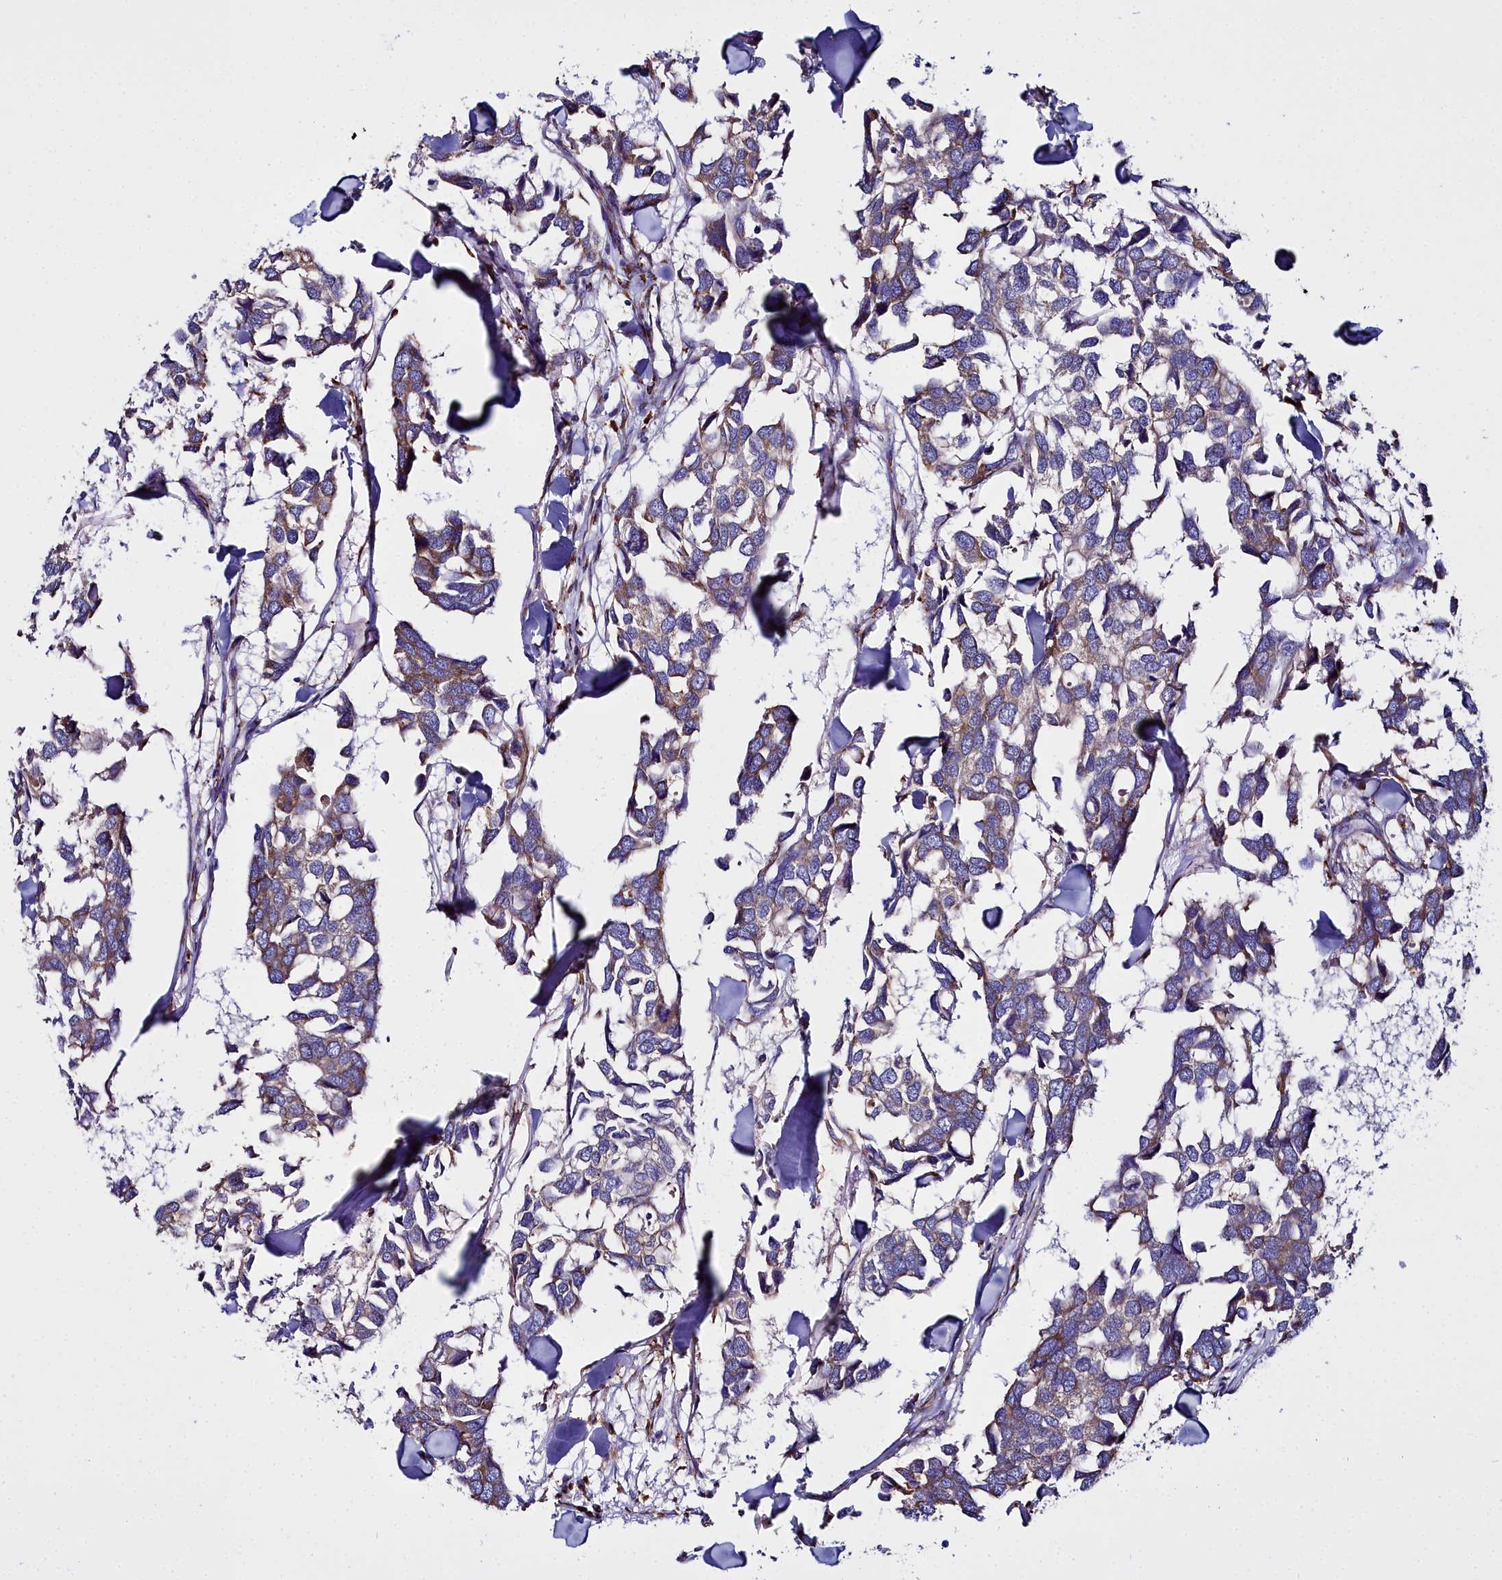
{"staining": {"intensity": "moderate", "quantity": "<25%", "location": "cytoplasmic/membranous"}, "tissue": "breast cancer", "cell_type": "Tumor cells", "image_type": "cancer", "snomed": [{"axis": "morphology", "description": "Duct carcinoma"}, {"axis": "topography", "description": "Breast"}], "caption": "Moderate cytoplasmic/membranous positivity for a protein is present in approximately <25% of tumor cells of breast invasive ductal carcinoma using immunohistochemistry (IHC).", "gene": "TXNDC5", "patient": {"sex": "female", "age": 83}}